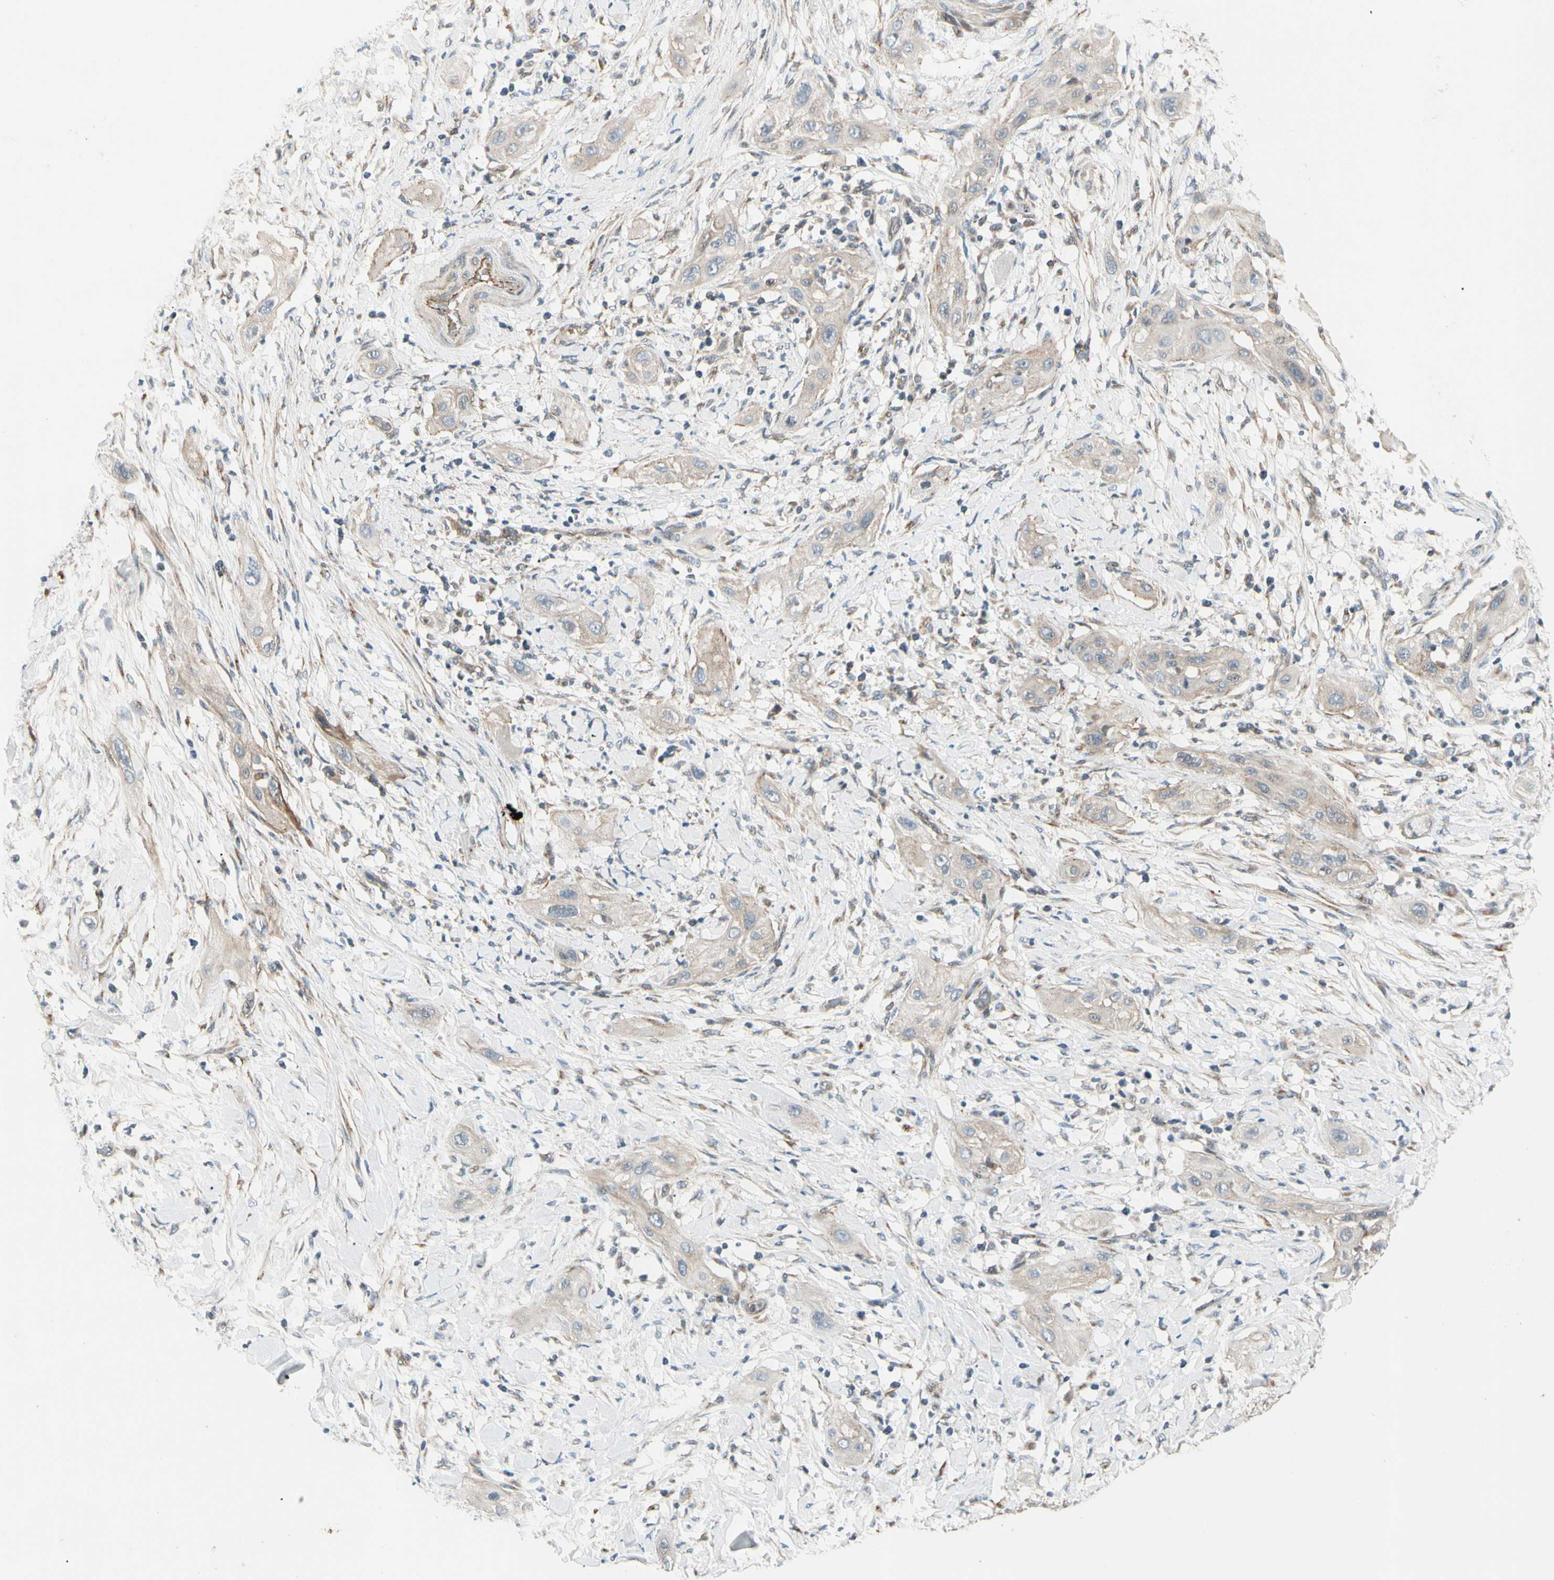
{"staining": {"intensity": "weak", "quantity": ">75%", "location": "cytoplasmic/membranous"}, "tissue": "lung cancer", "cell_type": "Tumor cells", "image_type": "cancer", "snomed": [{"axis": "morphology", "description": "Squamous cell carcinoma, NOS"}, {"axis": "topography", "description": "Lung"}], "caption": "Protein analysis of lung cancer (squamous cell carcinoma) tissue shows weak cytoplasmic/membranous staining in approximately >75% of tumor cells. The staining was performed using DAB to visualize the protein expression in brown, while the nuclei were stained in blue with hematoxylin (Magnification: 20x).", "gene": "ABCA3", "patient": {"sex": "female", "age": 47}}